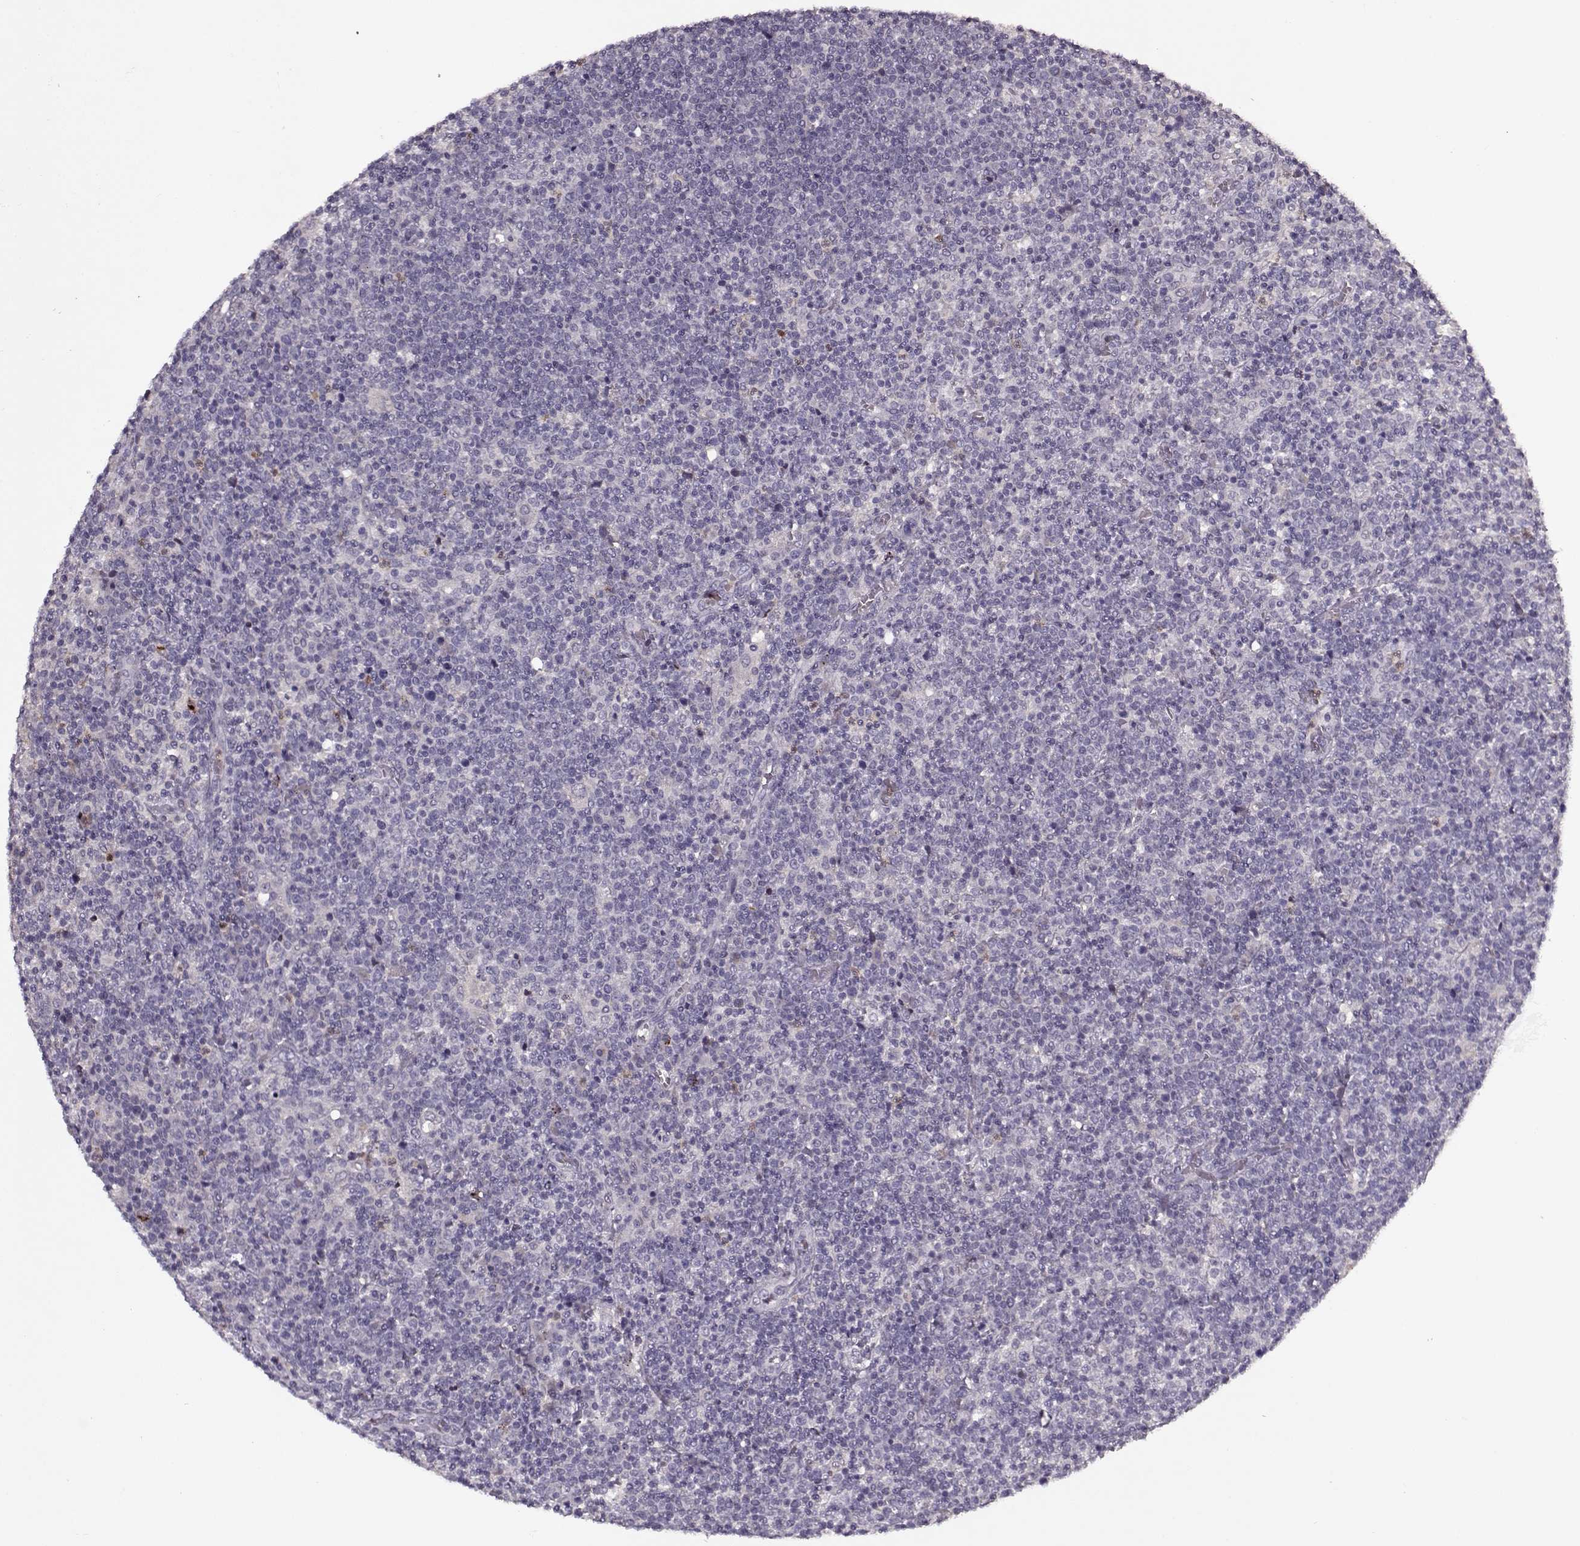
{"staining": {"intensity": "negative", "quantity": "none", "location": "none"}, "tissue": "lymphoma", "cell_type": "Tumor cells", "image_type": "cancer", "snomed": [{"axis": "morphology", "description": "Malignant lymphoma, non-Hodgkin's type, High grade"}, {"axis": "topography", "description": "Lymph node"}], "caption": "Immunohistochemistry image of lymphoma stained for a protein (brown), which displays no staining in tumor cells.", "gene": "ACOT11", "patient": {"sex": "male", "age": 61}}